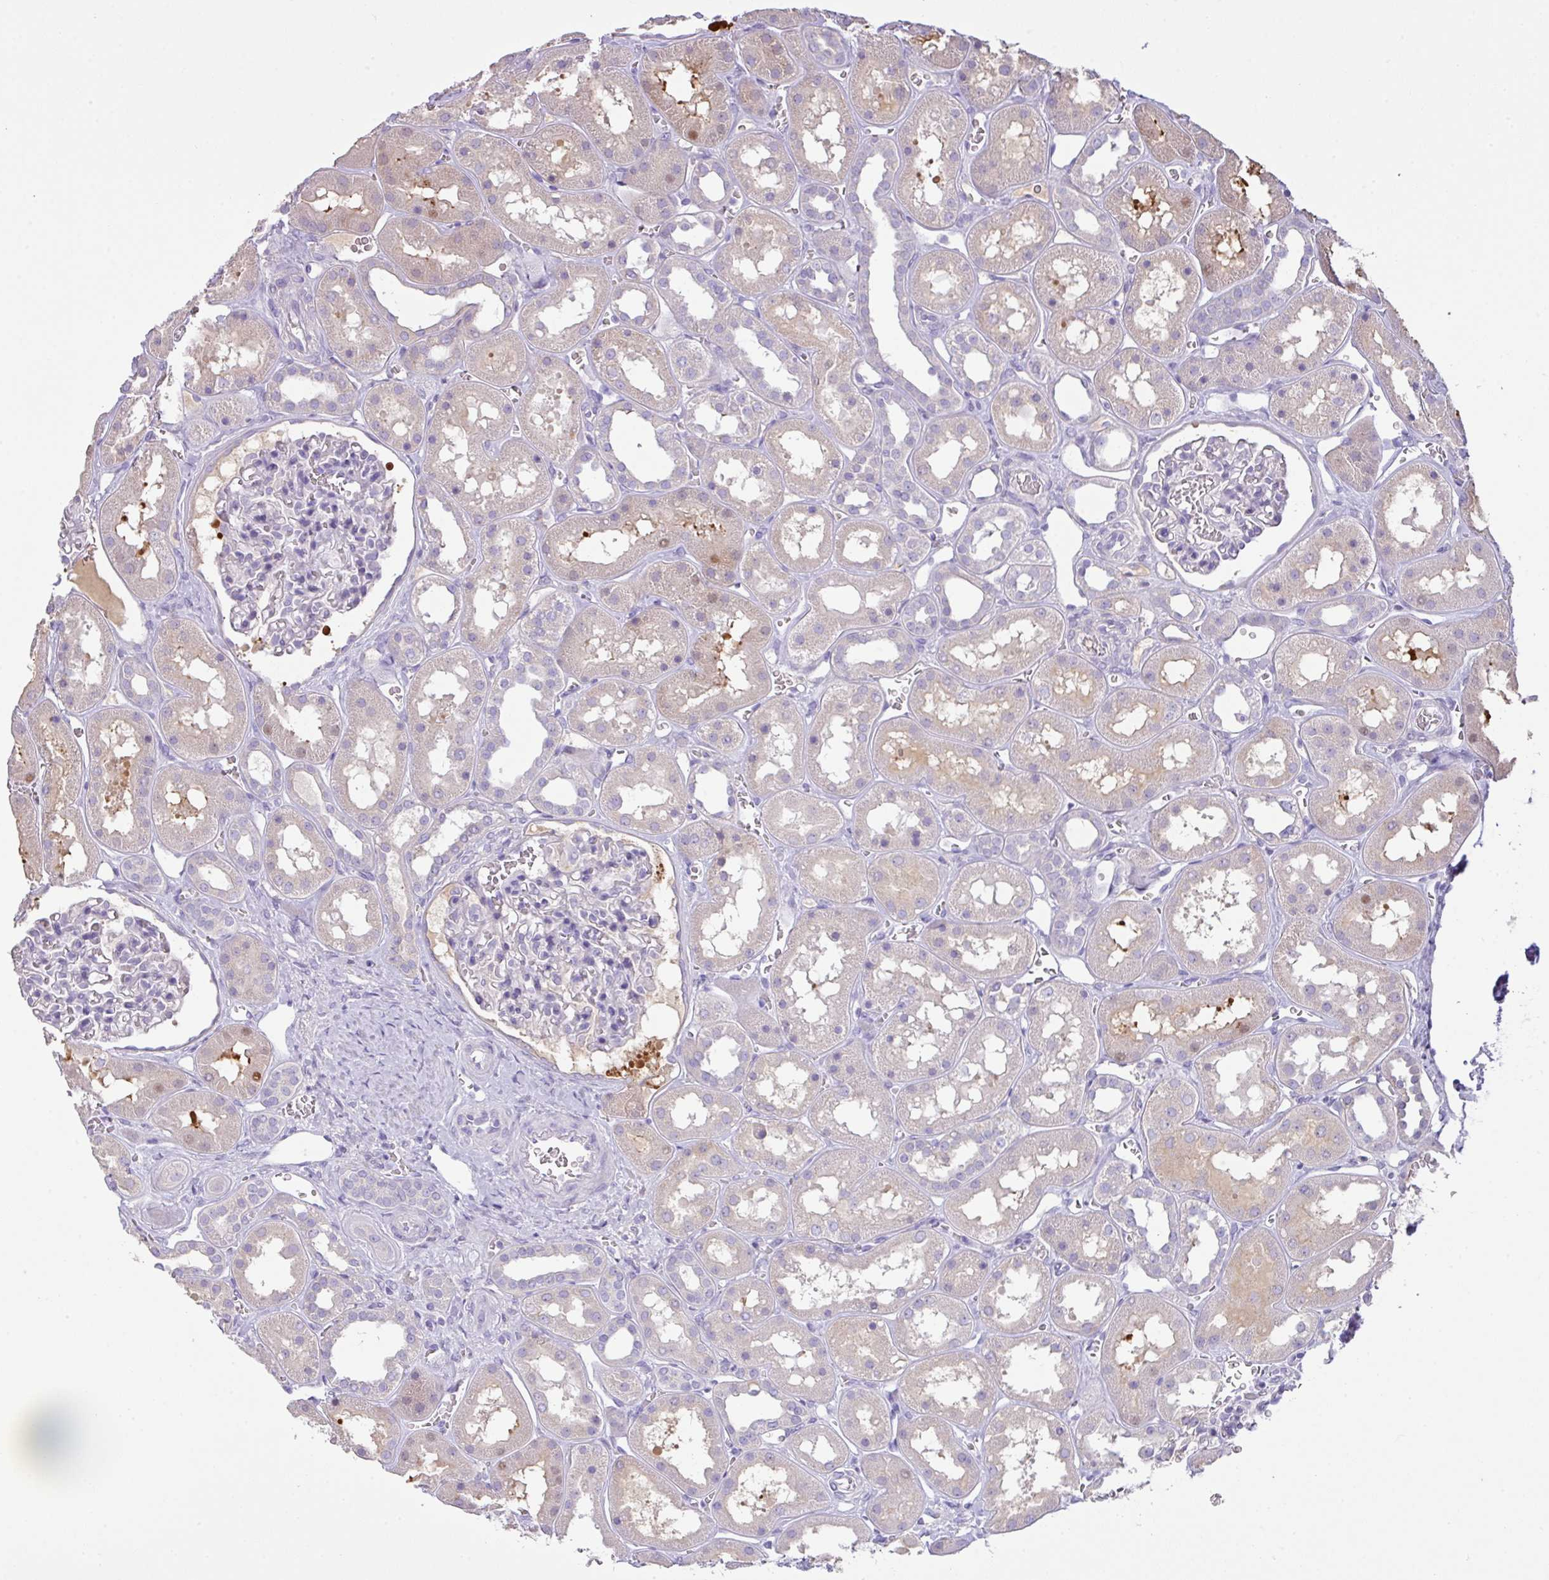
{"staining": {"intensity": "negative", "quantity": "none", "location": "none"}, "tissue": "kidney", "cell_type": "Cells in glomeruli", "image_type": "normal", "snomed": [{"axis": "morphology", "description": "Normal tissue, NOS"}, {"axis": "topography", "description": "Kidney"}], "caption": "DAB (3,3'-diaminobenzidine) immunohistochemical staining of unremarkable human kidney shows no significant positivity in cells in glomeruli.", "gene": "OR6C6", "patient": {"sex": "female", "age": 41}}